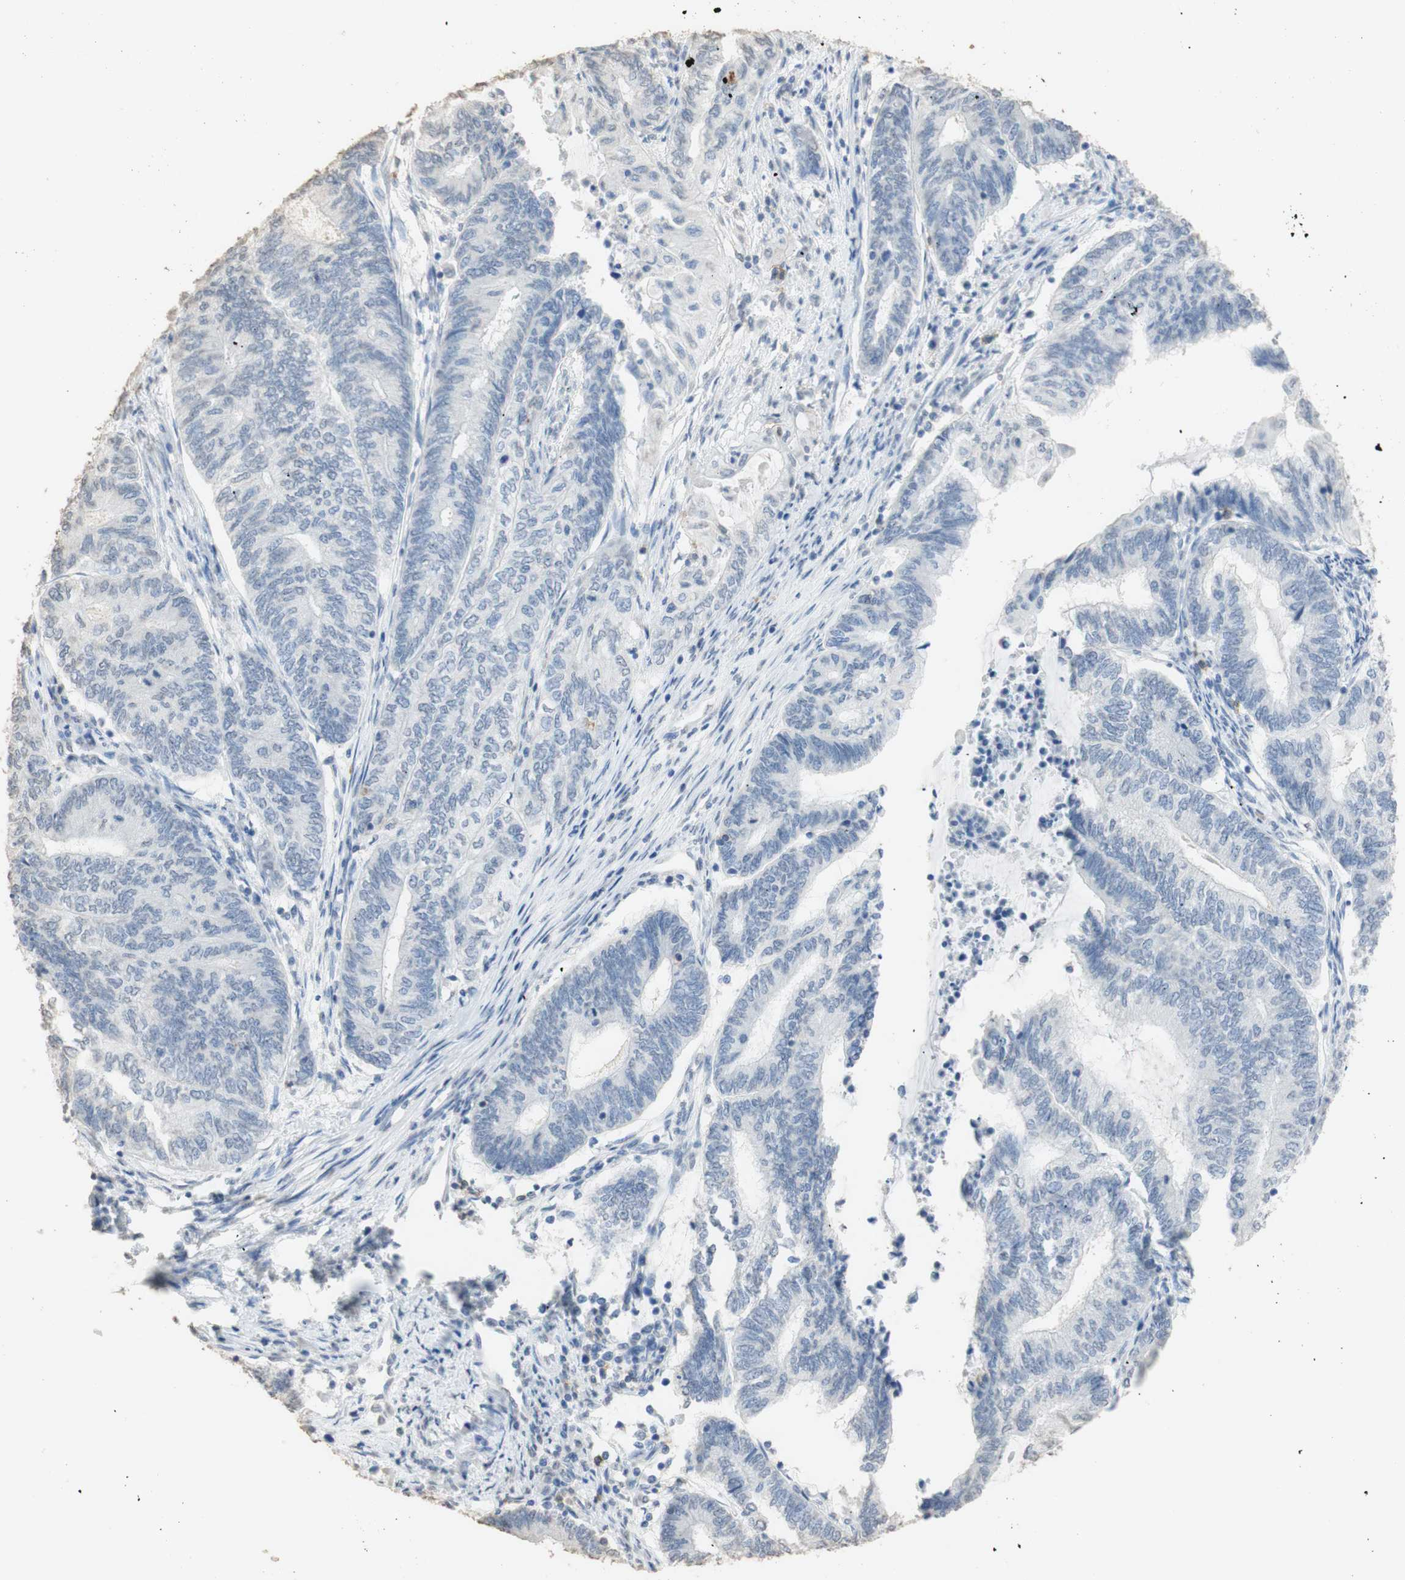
{"staining": {"intensity": "negative", "quantity": "none", "location": "none"}, "tissue": "endometrial cancer", "cell_type": "Tumor cells", "image_type": "cancer", "snomed": [{"axis": "morphology", "description": "Adenocarcinoma, NOS"}, {"axis": "topography", "description": "Uterus"}, {"axis": "topography", "description": "Endometrium"}], "caption": "Micrograph shows no significant protein positivity in tumor cells of endometrial cancer.", "gene": "L1CAM", "patient": {"sex": "female", "age": 70}}